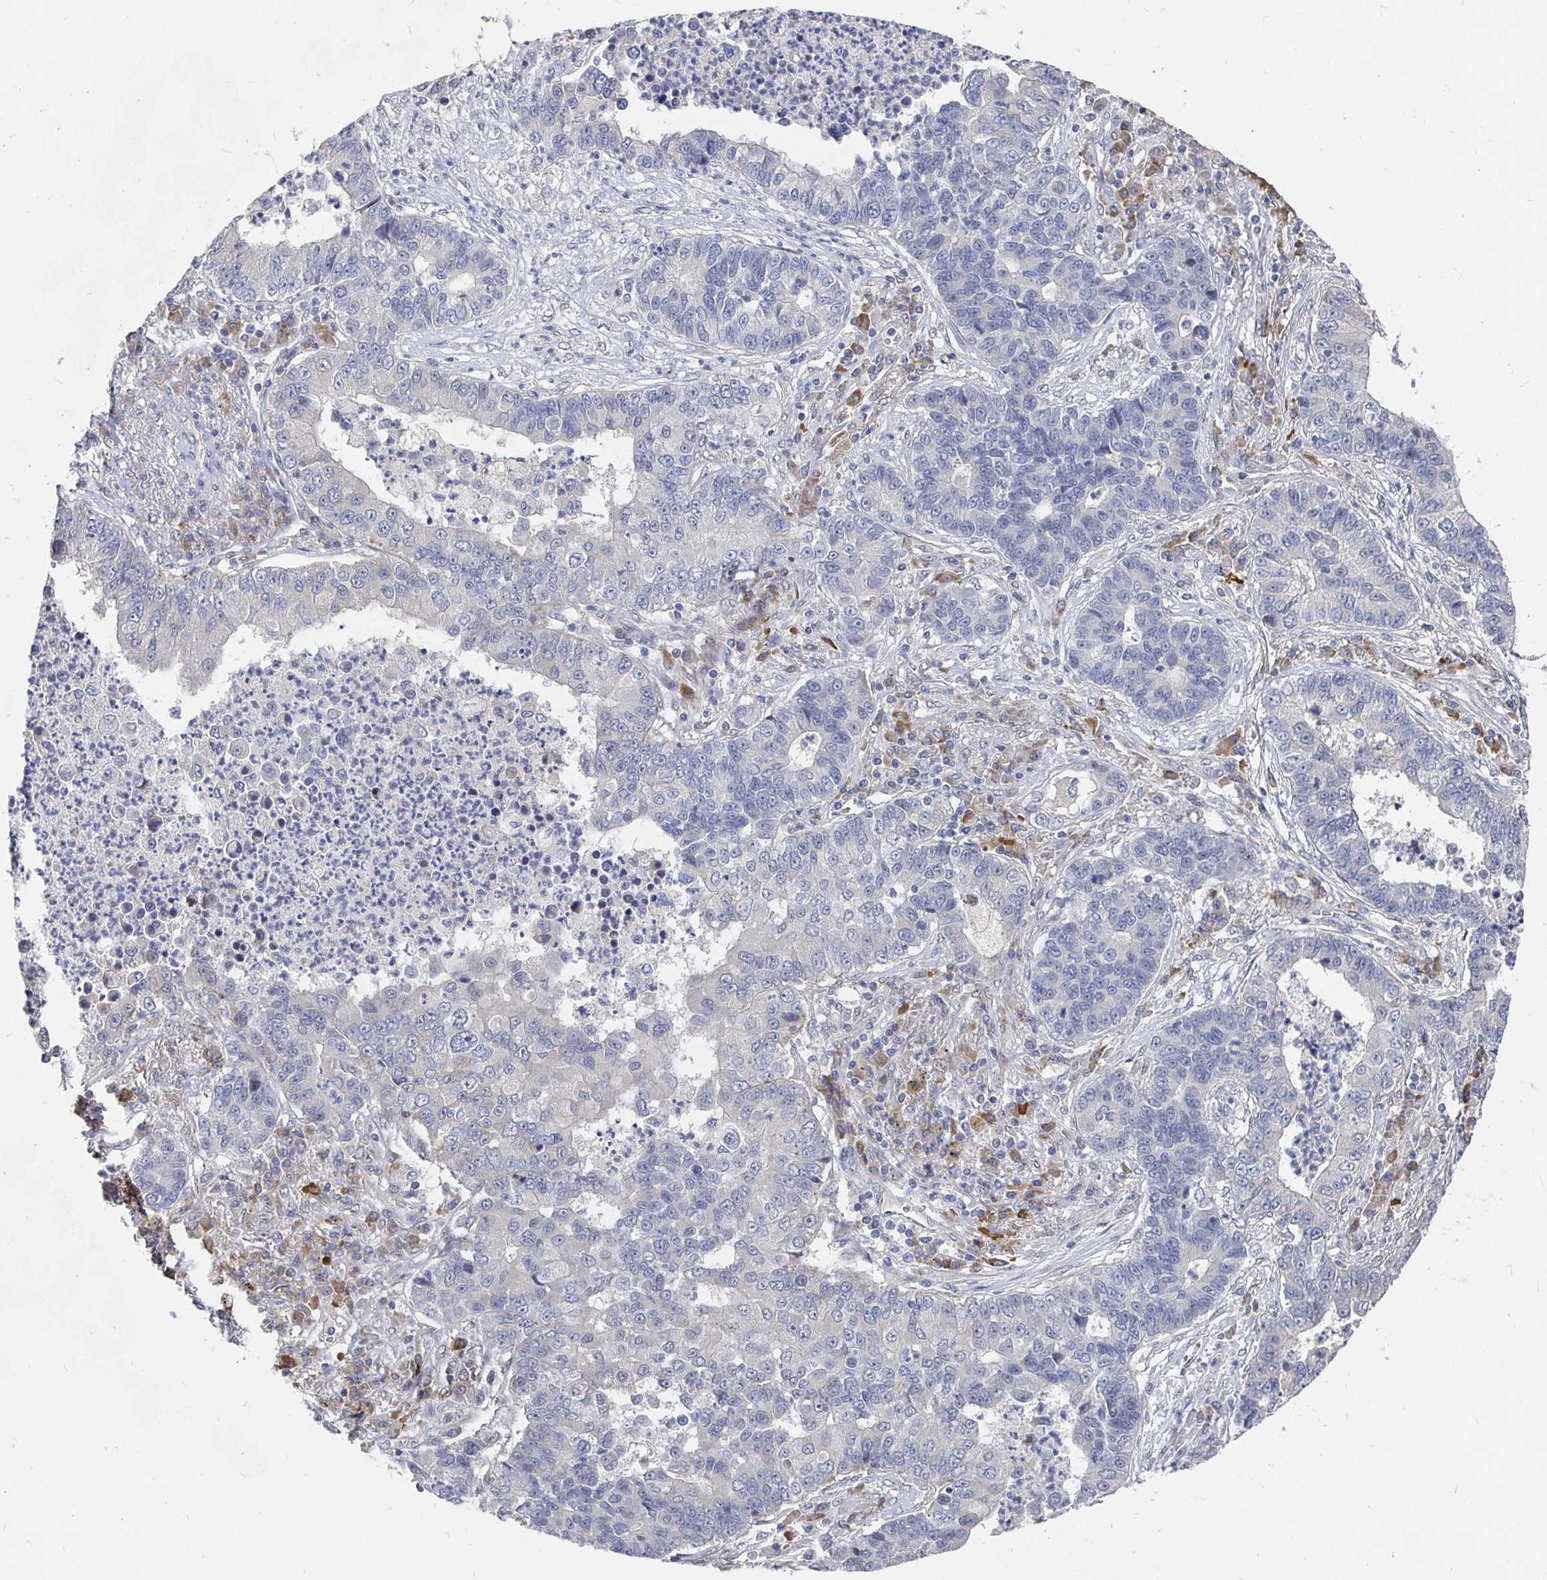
{"staining": {"intensity": "negative", "quantity": "none", "location": "none"}, "tissue": "lung cancer", "cell_type": "Tumor cells", "image_type": "cancer", "snomed": [{"axis": "morphology", "description": "Adenocarcinoma, NOS"}, {"axis": "topography", "description": "Lung"}], "caption": "High magnification brightfield microscopy of lung cancer (adenocarcinoma) stained with DAB (brown) and counterstained with hematoxylin (blue): tumor cells show no significant expression.", "gene": "MEIS1", "patient": {"sex": "female", "age": 57}}